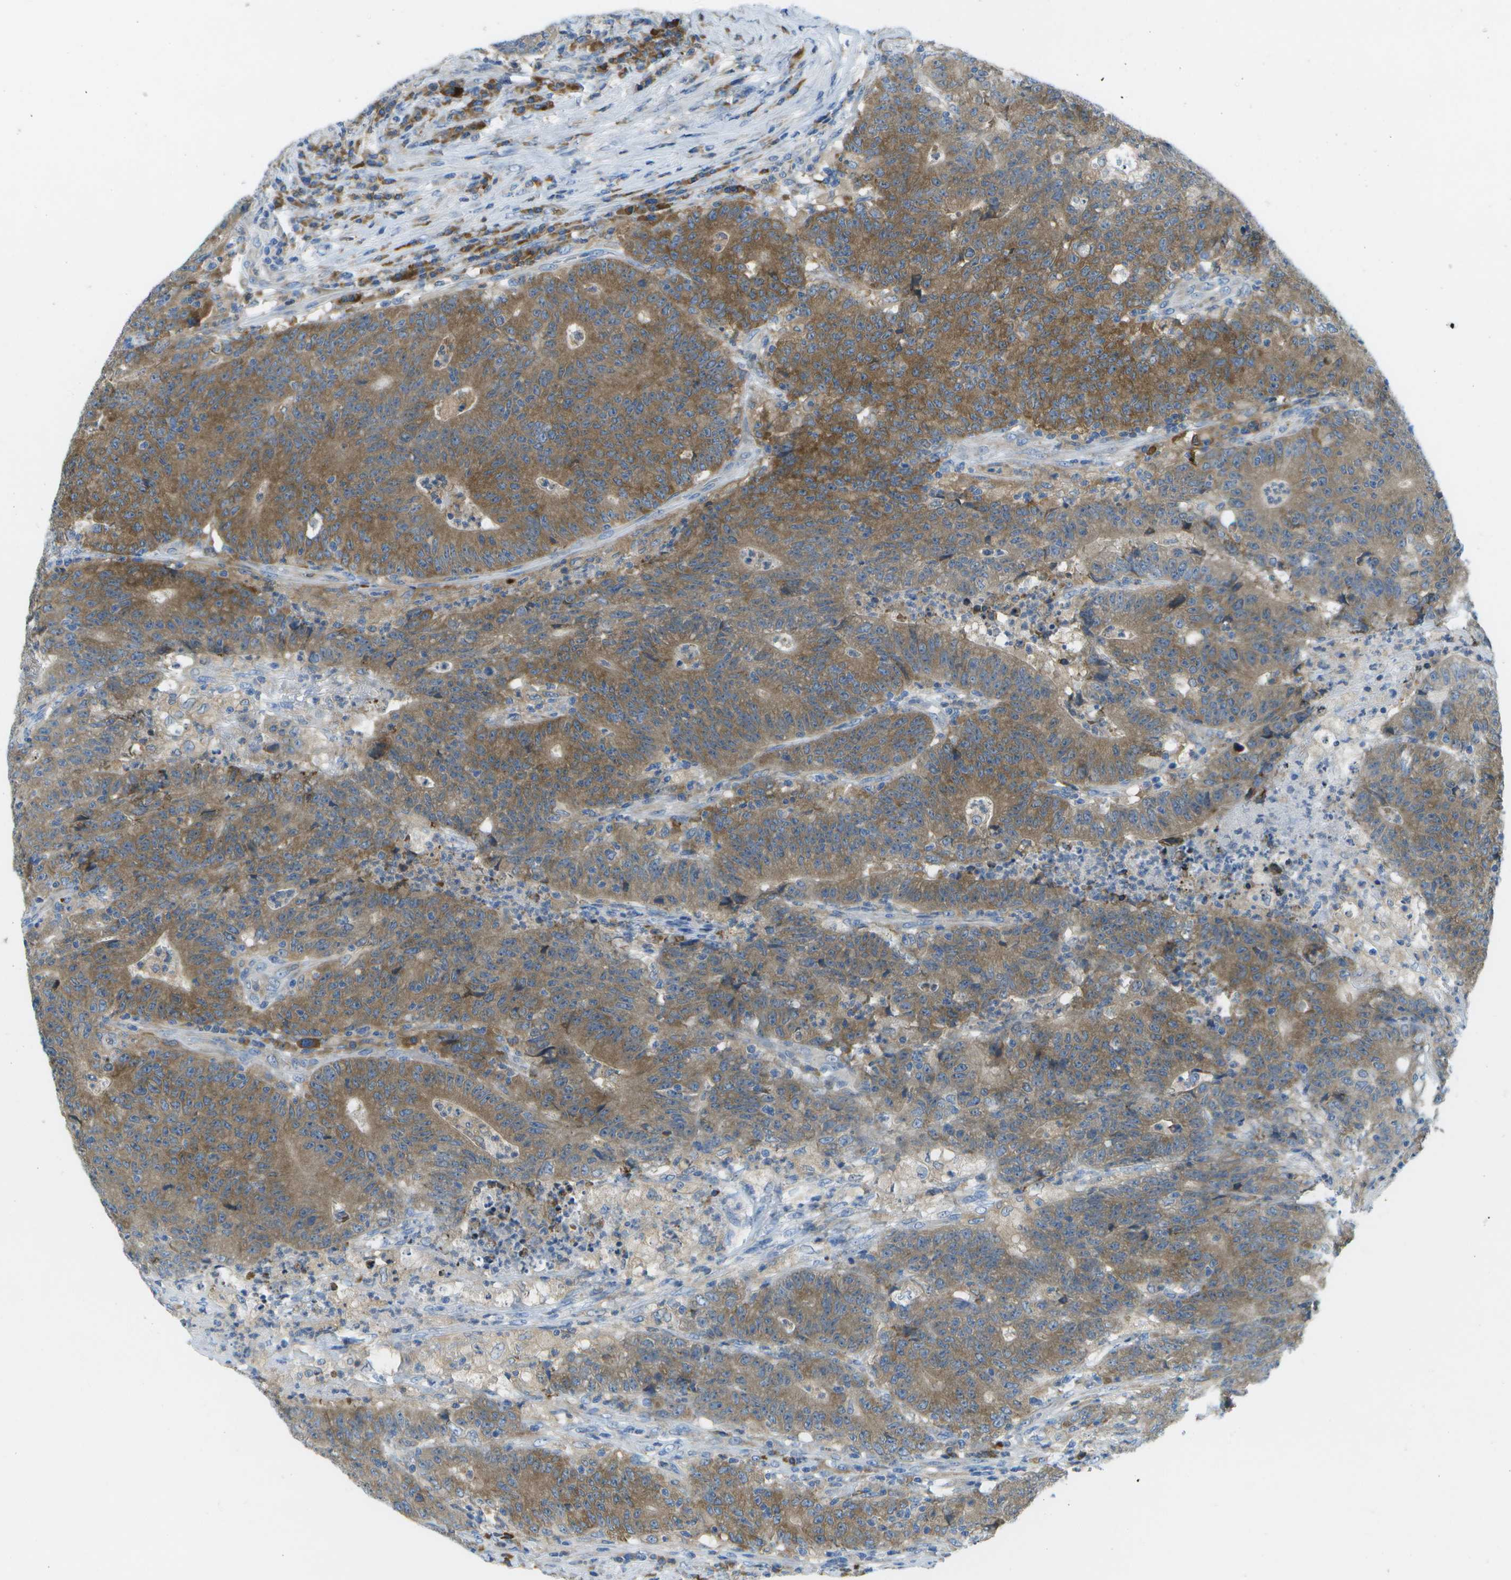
{"staining": {"intensity": "moderate", "quantity": ">75%", "location": "cytoplasmic/membranous"}, "tissue": "colorectal cancer", "cell_type": "Tumor cells", "image_type": "cancer", "snomed": [{"axis": "morphology", "description": "Normal tissue, NOS"}, {"axis": "morphology", "description": "Adenocarcinoma, NOS"}, {"axis": "topography", "description": "Colon"}], "caption": "This is a histology image of IHC staining of colorectal cancer, which shows moderate positivity in the cytoplasmic/membranous of tumor cells.", "gene": "WNK2", "patient": {"sex": "female", "age": 75}}